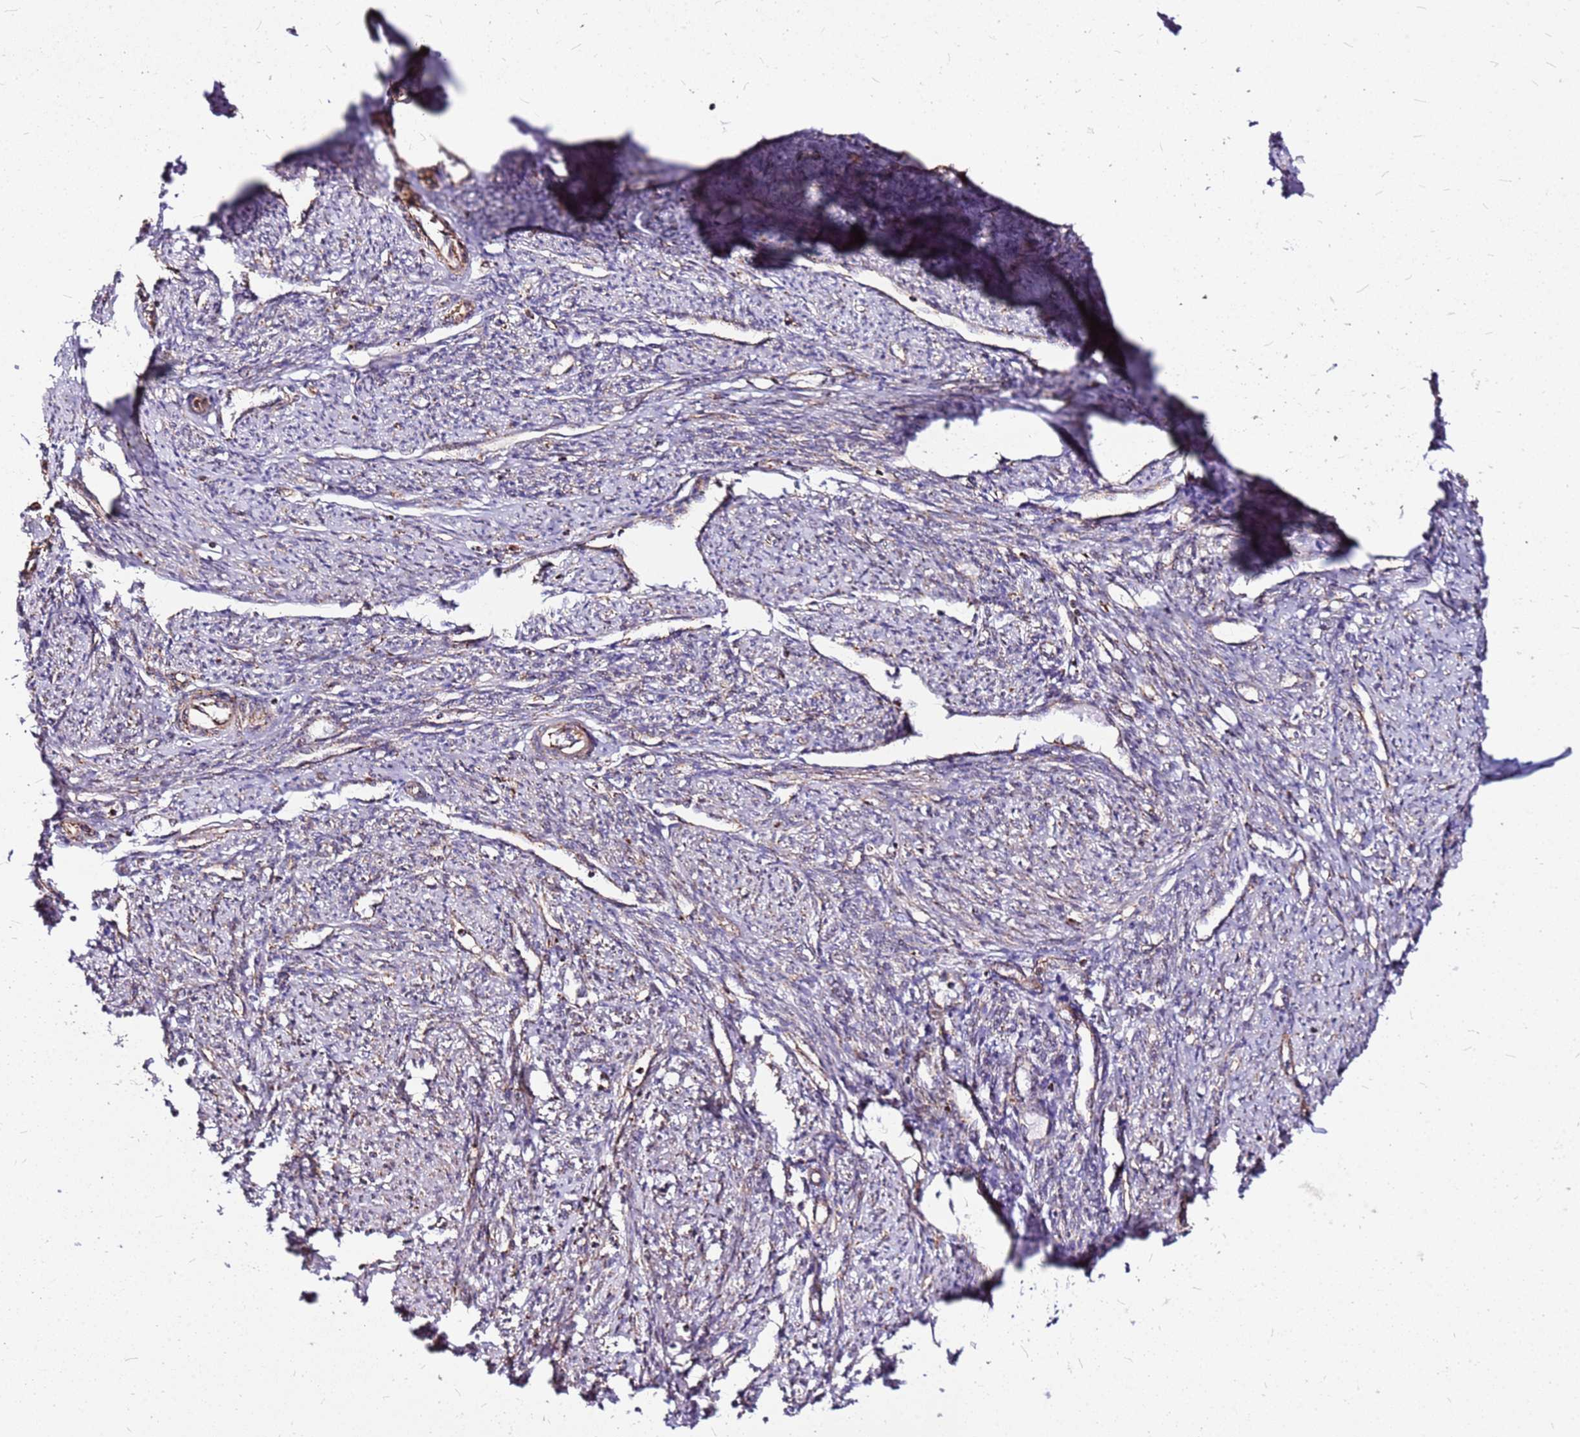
{"staining": {"intensity": "moderate", "quantity": "25%-75%", "location": "cytoplasmic/membranous,nuclear"}, "tissue": "smooth muscle", "cell_type": "Smooth muscle cells", "image_type": "normal", "snomed": [{"axis": "morphology", "description": "Normal tissue, NOS"}, {"axis": "topography", "description": "Smooth muscle"}, {"axis": "topography", "description": "Uterus"}], "caption": "Benign smooth muscle demonstrates moderate cytoplasmic/membranous,nuclear positivity in approximately 25%-75% of smooth muscle cells, visualized by immunohistochemistry.", "gene": "OR51T1", "patient": {"sex": "female", "age": 59}}